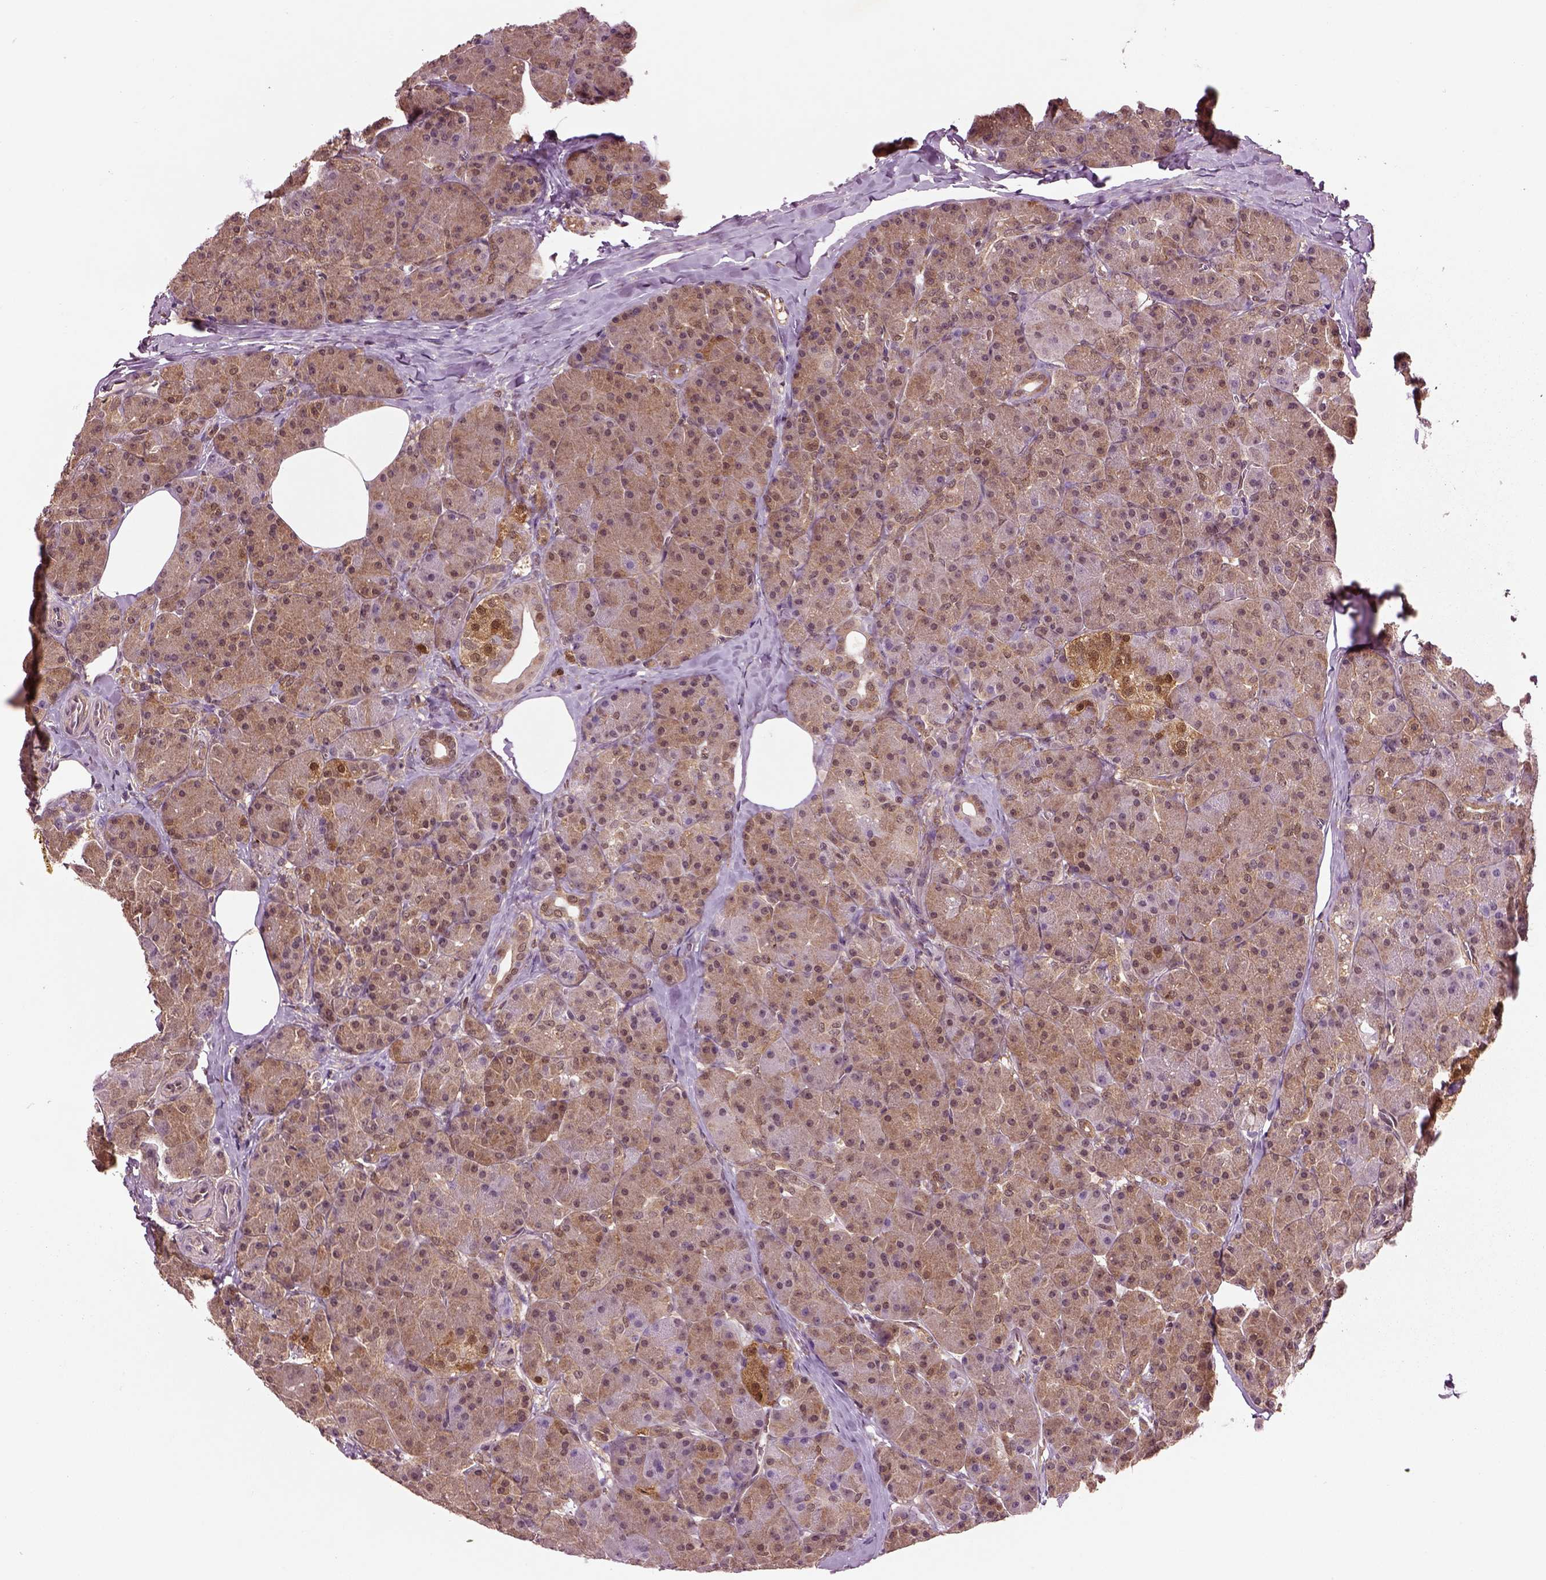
{"staining": {"intensity": "moderate", "quantity": "25%-75%", "location": "cytoplasmic/membranous"}, "tissue": "pancreas", "cell_type": "Exocrine glandular cells", "image_type": "normal", "snomed": [{"axis": "morphology", "description": "Normal tissue, NOS"}, {"axis": "topography", "description": "Pancreas"}], "caption": "This is a photomicrograph of IHC staining of normal pancreas, which shows moderate staining in the cytoplasmic/membranous of exocrine glandular cells.", "gene": "MDP1", "patient": {"sex": "male", "age": 57}}